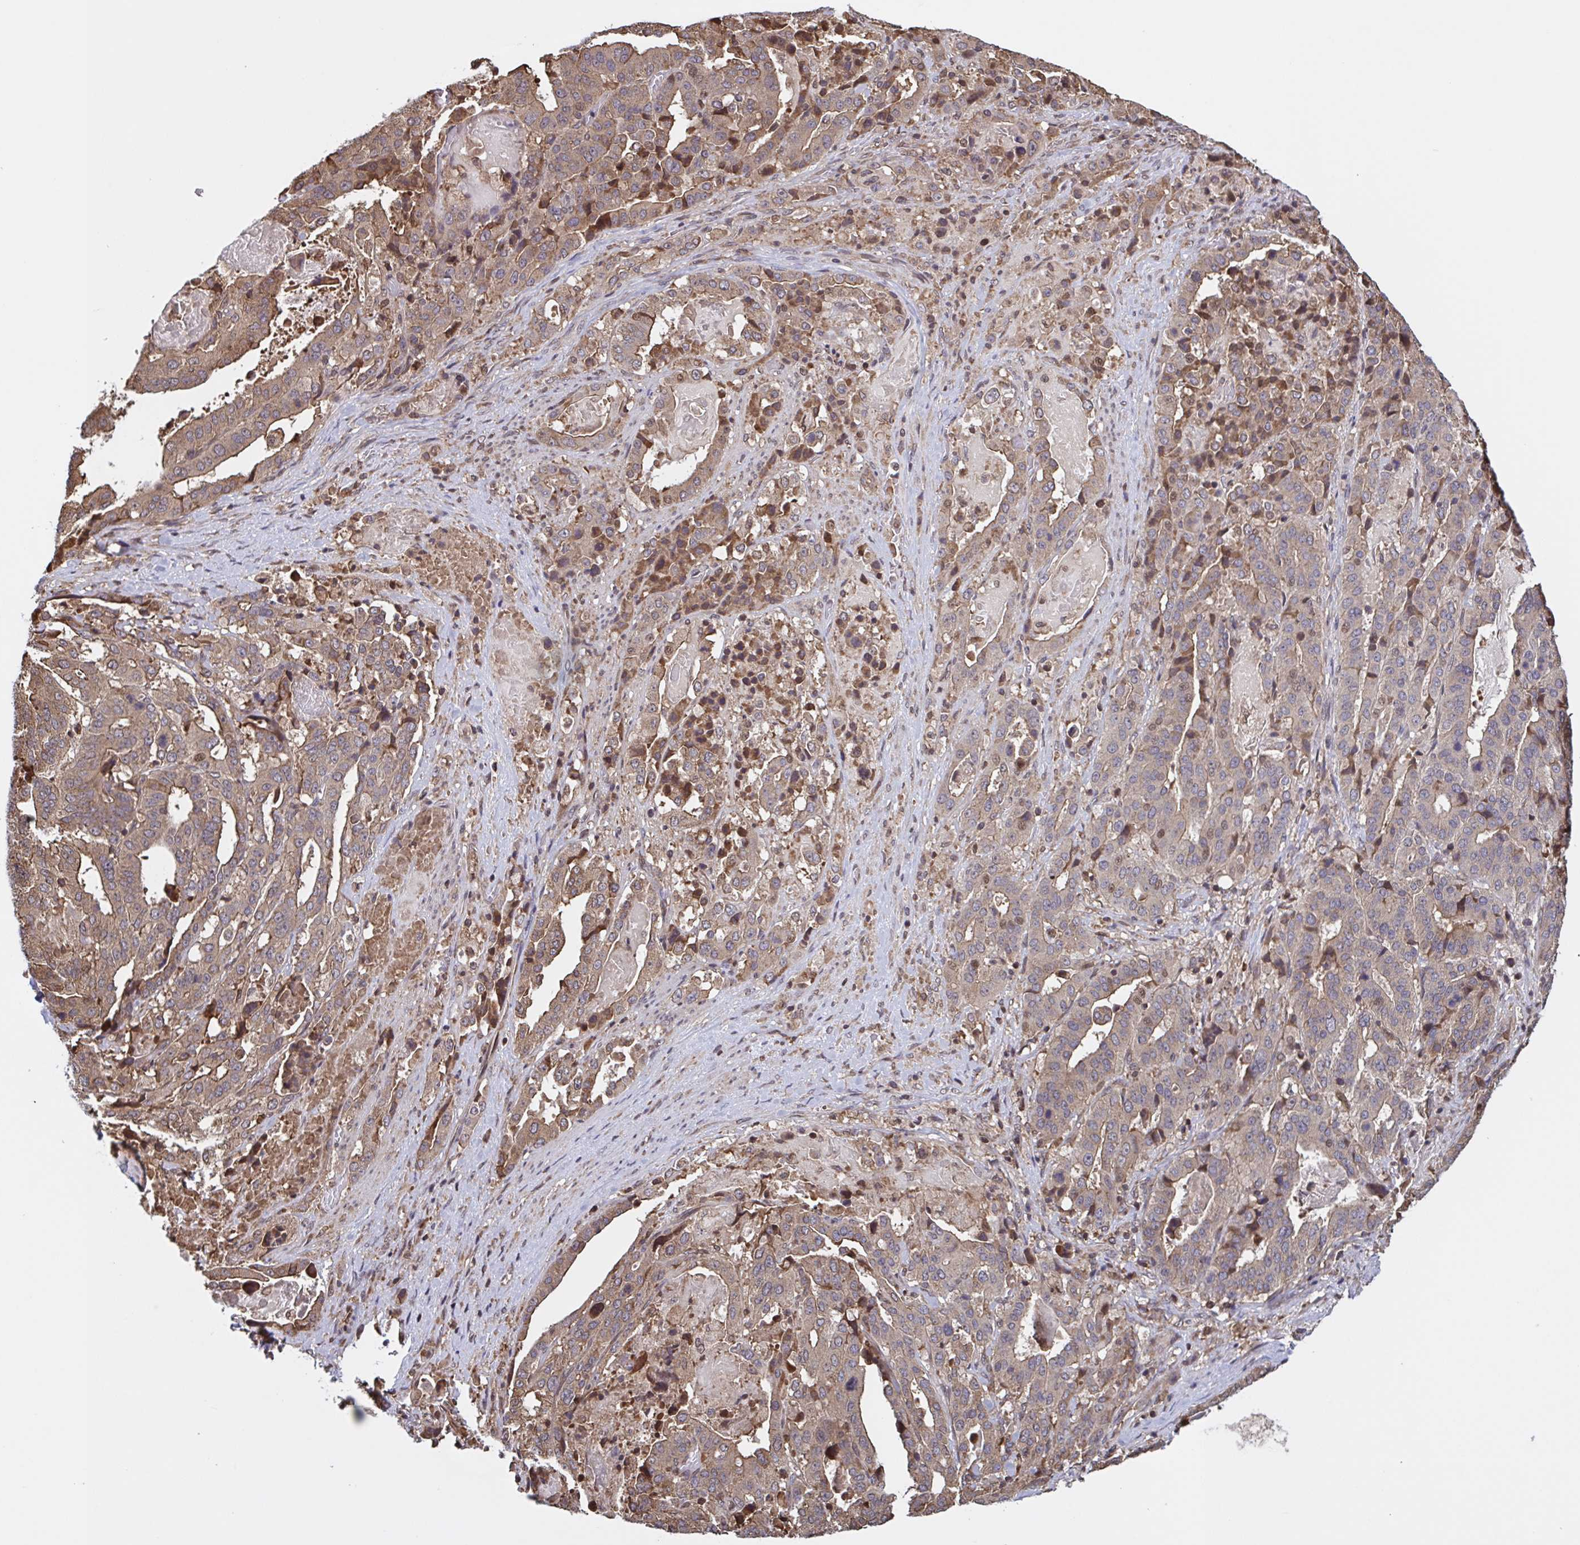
{"staining": {"intensity": "moderate", "quantity": ">75%", "location": "cytoplasmic/membranous,nuclear"}, "tissue": "stomach cancer", "cell_type": "Tumor cells", "image_type": "cancer", "snomed": [{"axis": "morphology", "description": "Adenocarcinoma, NOS"}, {"axis": "topography", "description": "Stomach"}], "caption": "Immunohistochemistry (IHC) image of human stomach cancer (adenocarcinoma) stained for a protein (brown), which displays medium levels of moderate cytoplasmic/membranous and nuclear expression in approximately >75% of tumor cells.", "gene": "SEC63", "patient": {"sex": "male", "age": 48}}